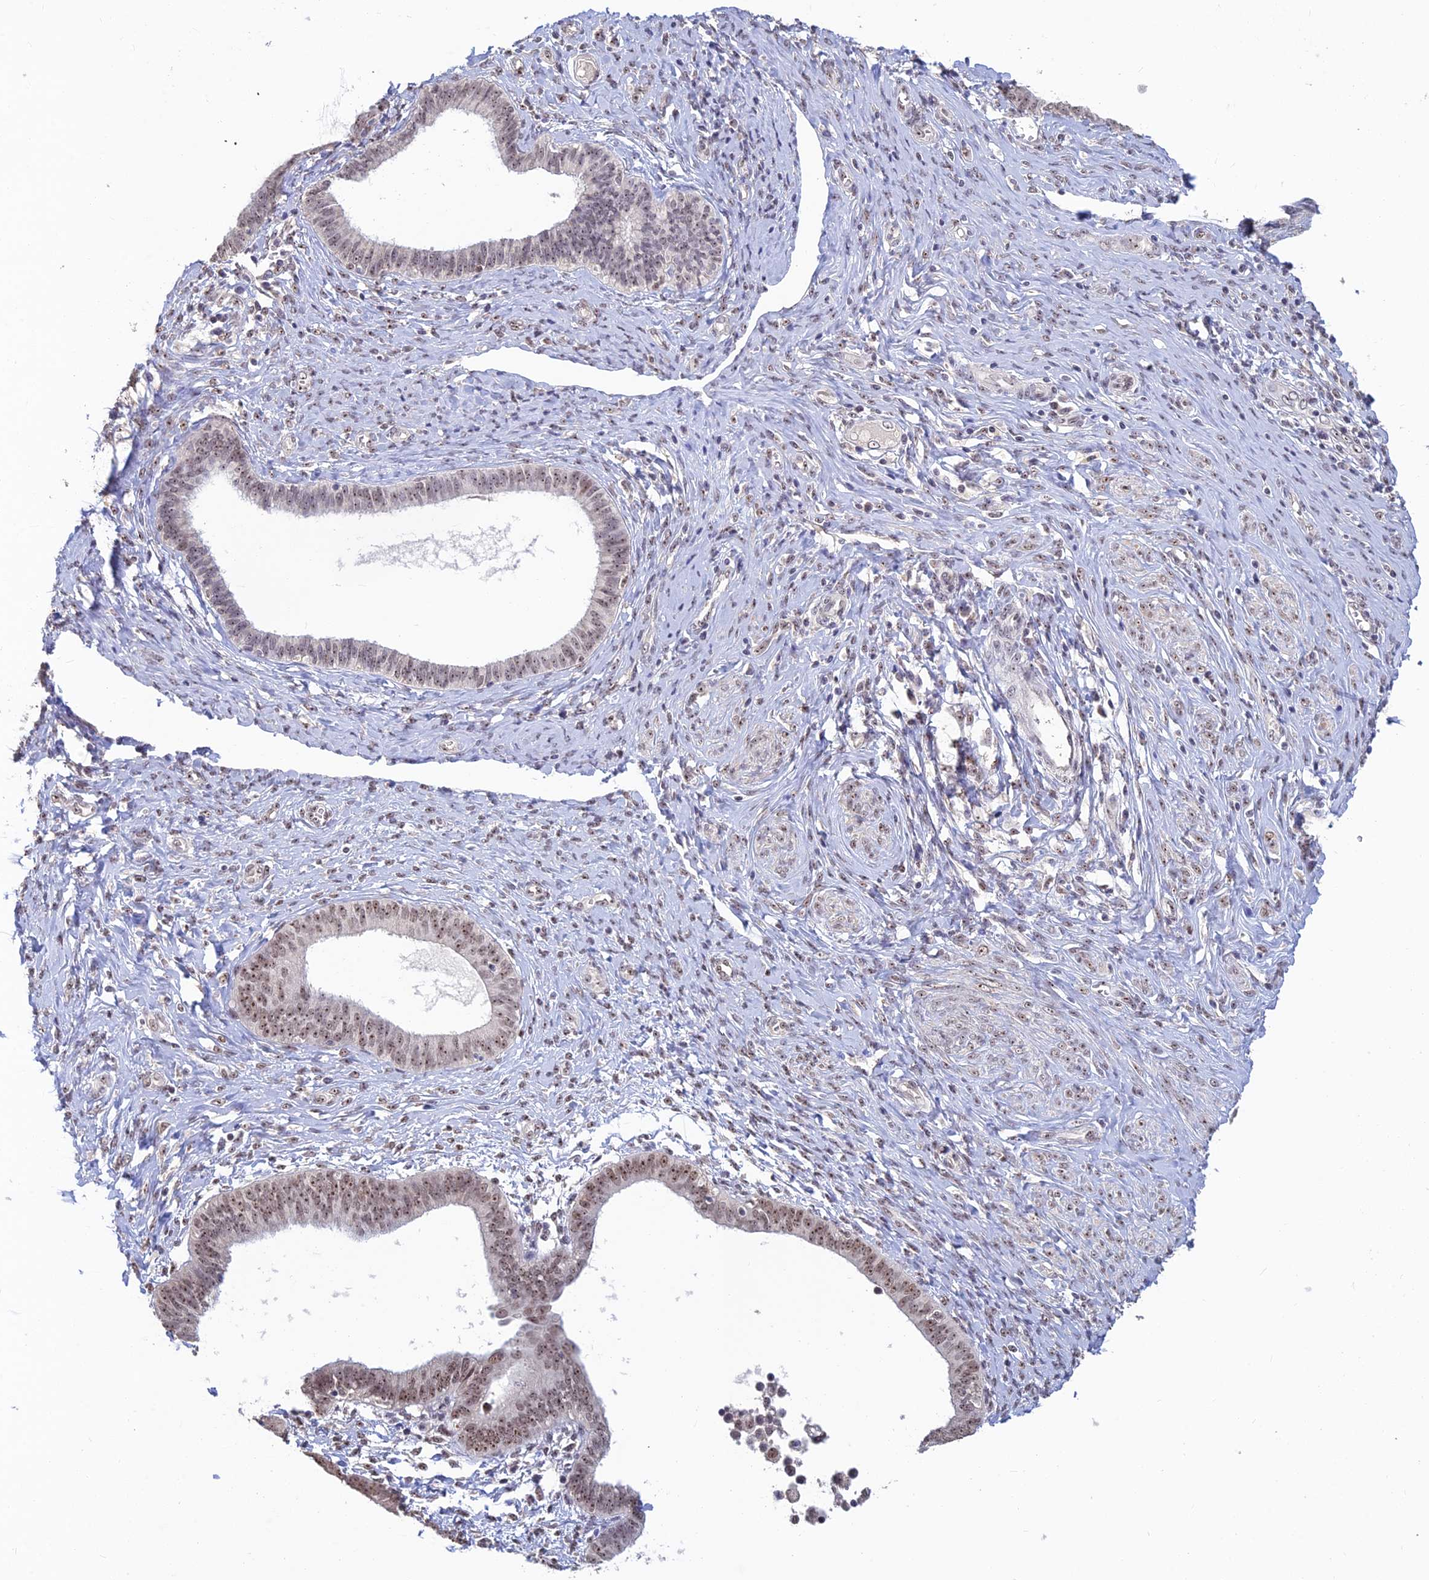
{"staining": {"intensity": "weak", "quantity": "<25%", "location": "nuclear"}, "tissue": "endometrial cancer", "cell_type": "Tumor cells", "image_type": "cancer", "snomed": [{"axis": "morphology", "description": "Adenocarcinoma, NOS"}, {"axis": "topography", "description": "Endometrium"}], "caption": "This is an immunohistochemistry micrograph of human endometrial cancer. There is no positivity in tumor cells.", "gene": "POLR1G", "patient": {"sex": "female", "age": 79}}